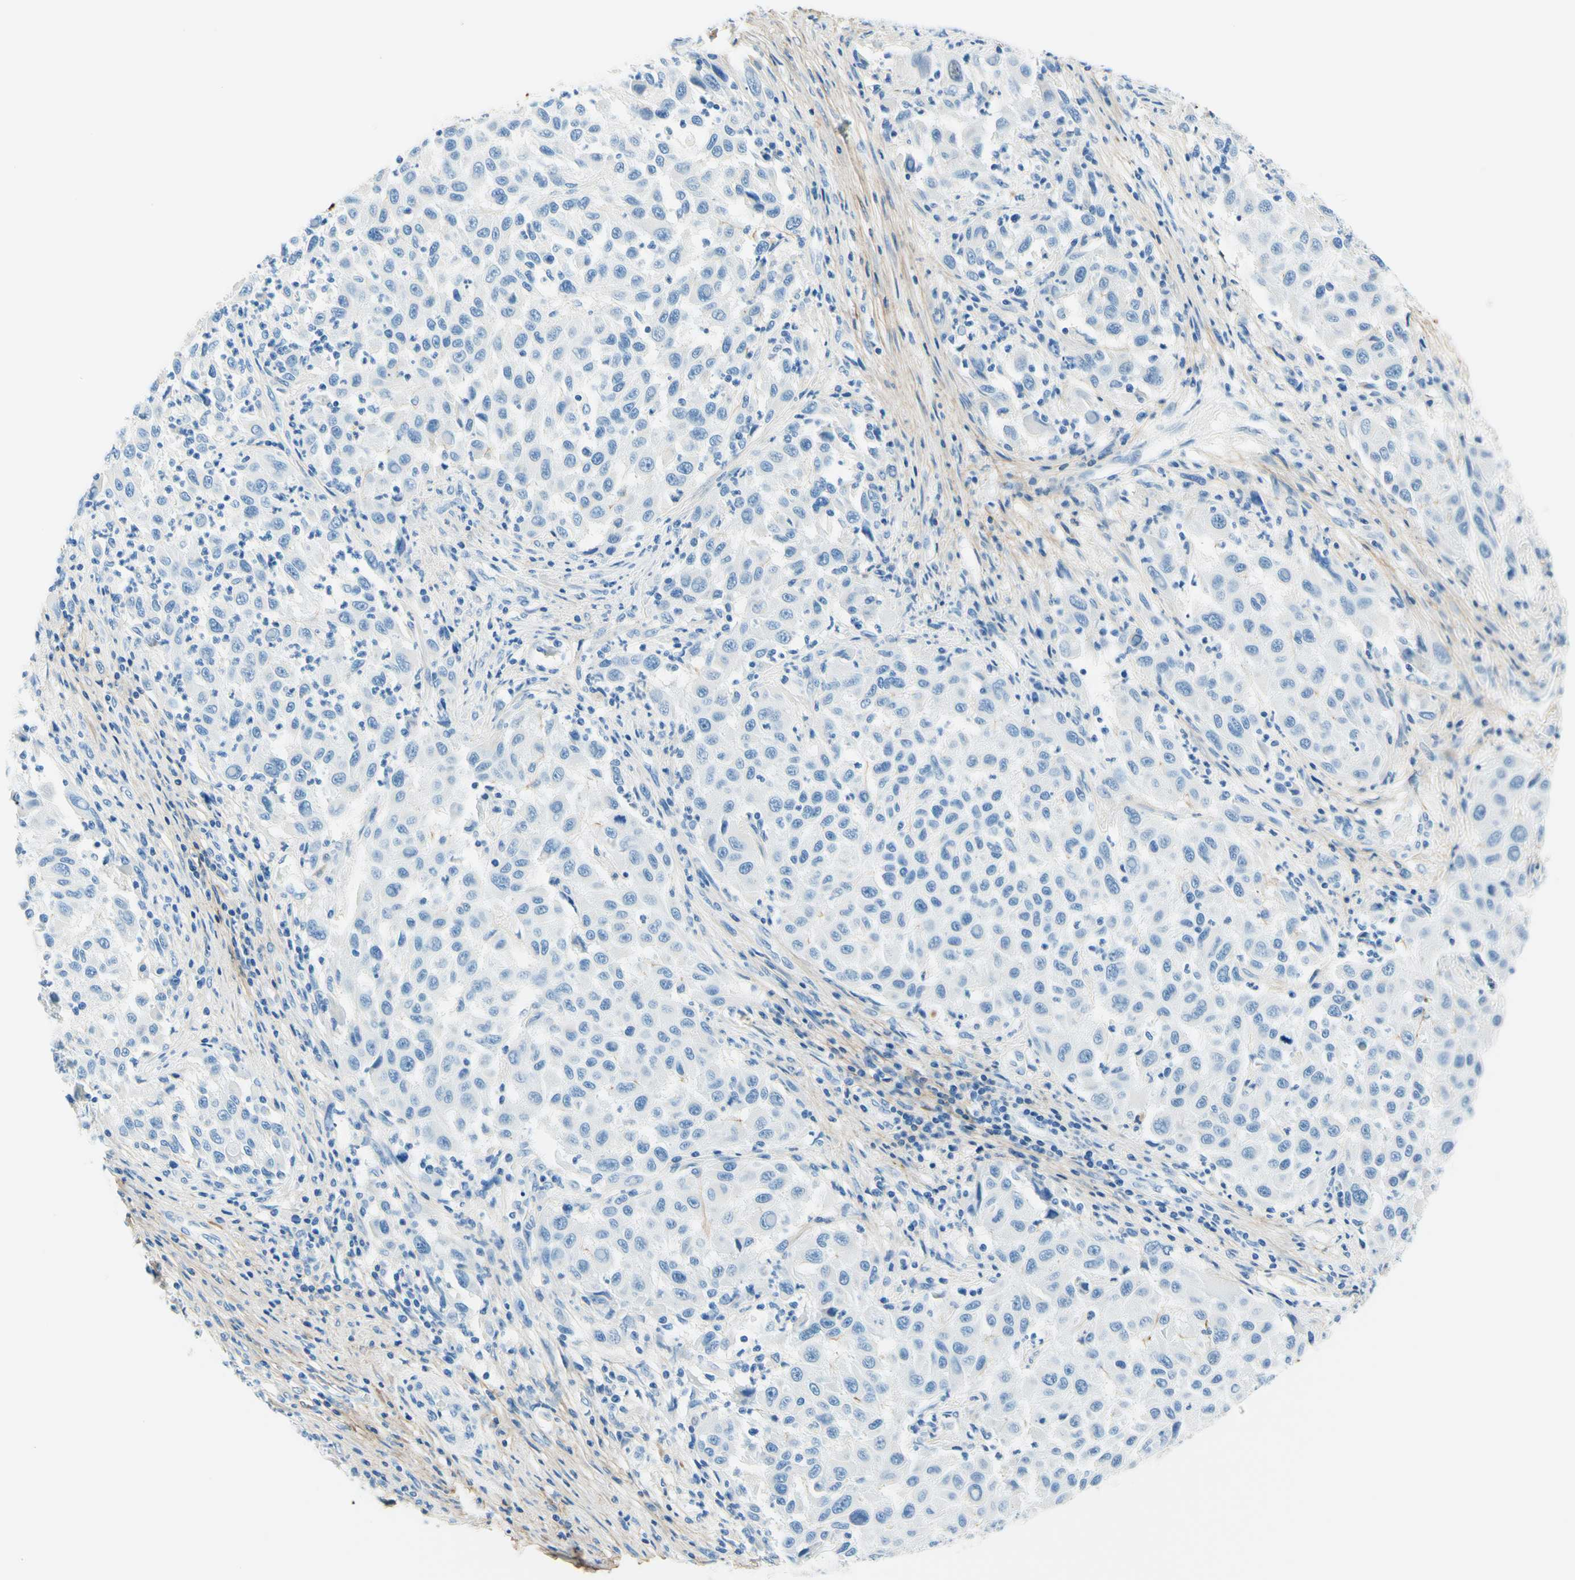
{"staining": {"intensity": "negative", "quantity": "none", "location": "none"}, "tissue": "melanoma", "cell_type": "Tumor cells", "image_type": "cancer", "snomed": [{"axis": "morphology", "description": "Malignant melanoma, Metastatic site"}, {"axis": "topography", "description": "Lymph node"}], "caption": "High magnification brightfield microscopy of melanoma stained with DAB (3,3'-diaminobenzidine) (brown) and counterstained with hematoxylin (blue): tumor cells show no significant staining.", "gene": "MFAP5", "patient": {"sex": "male", "age": 61}}